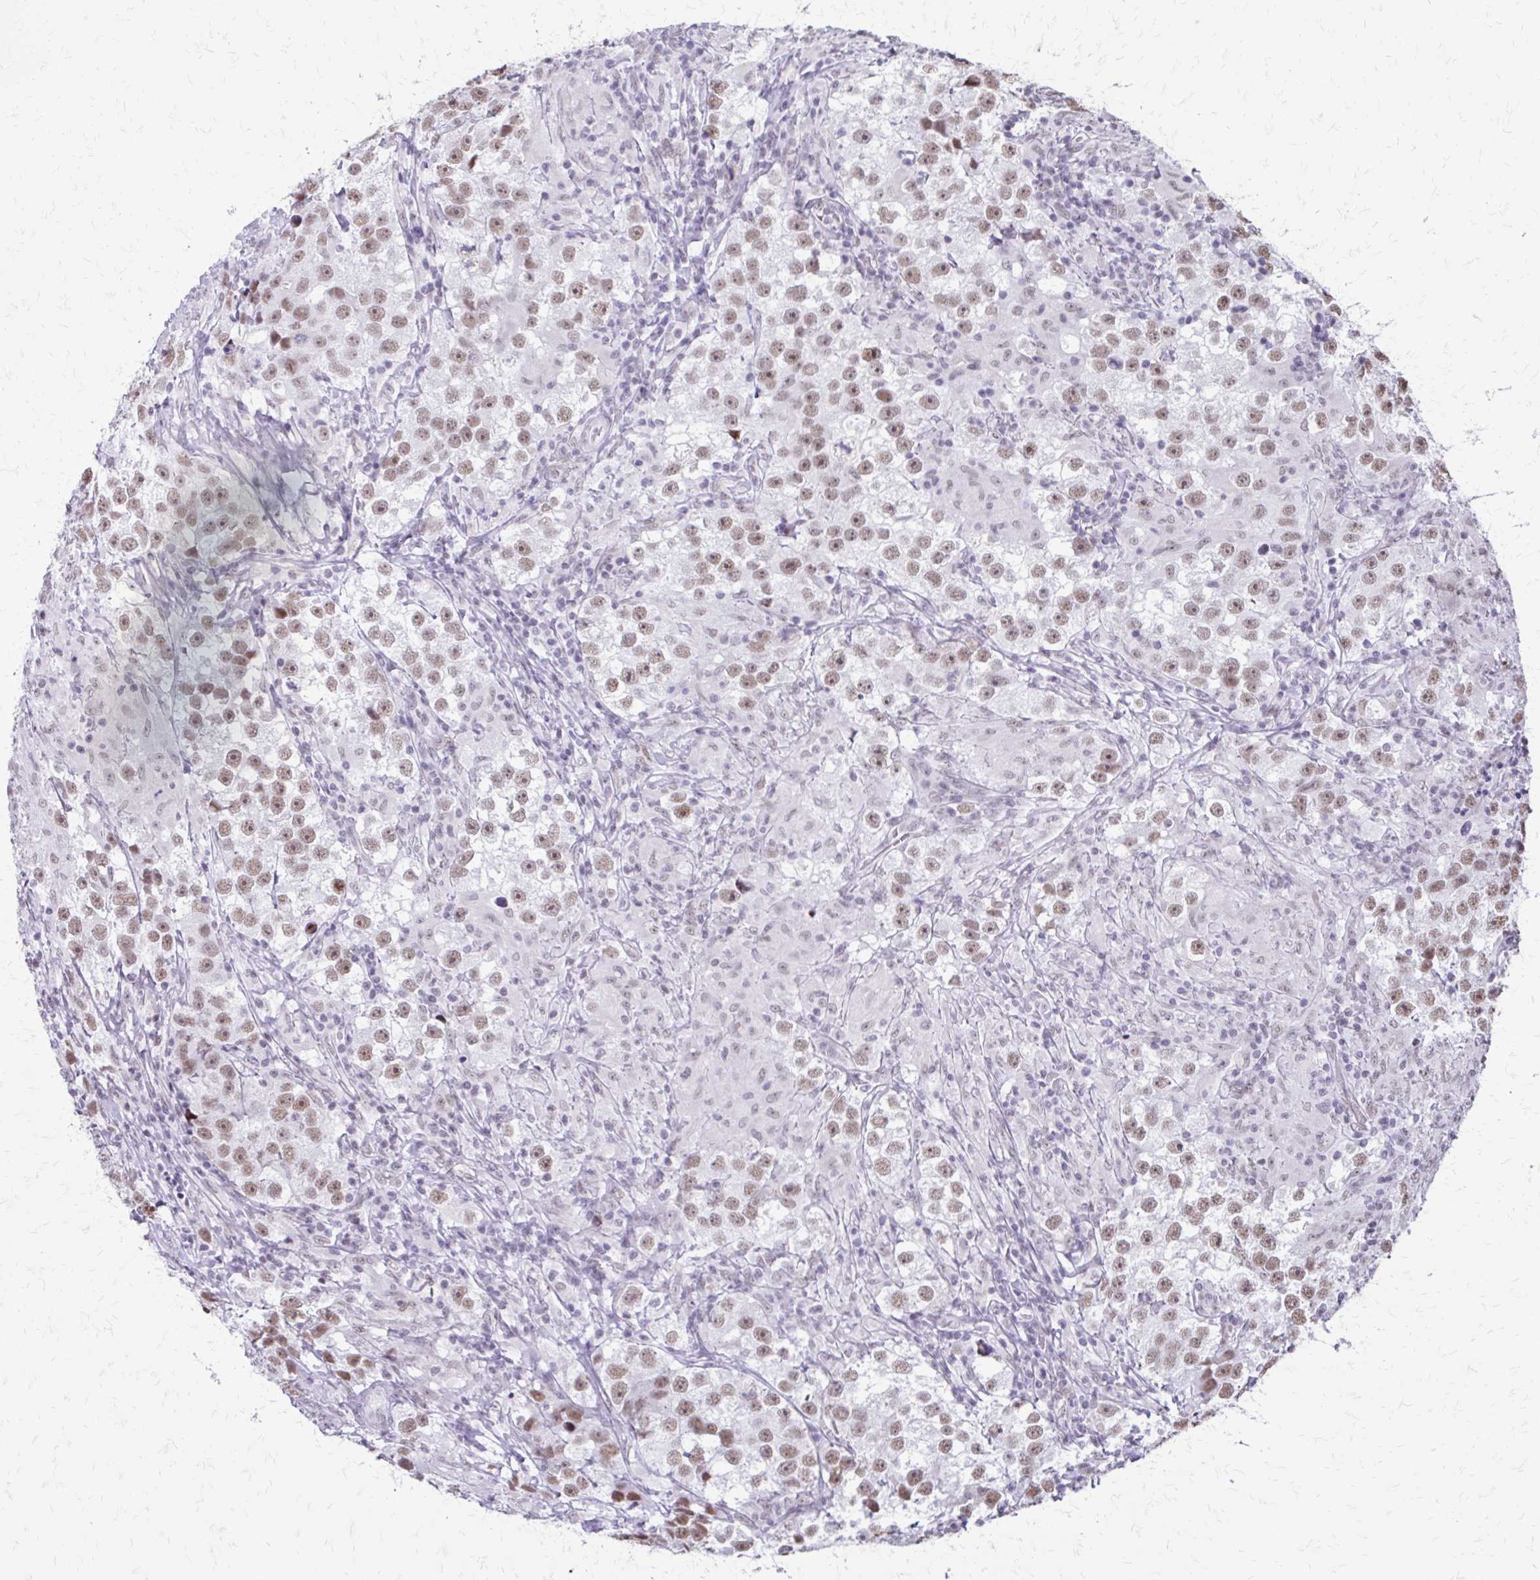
{"staining": {"intensity": "weak", "quantity": ">75%", "location": "nuclear"}, "tissue": "testis cancer", "cell_type": "Tumor cells", "image_type": "cancer", "snomed": [{"axis": "morphology", "description": "Seminoma, NOS"}, {"axis": "topography", "description": "Testis"}], "caption": "Testis cancer tissue displays weak nuclear staining in approximately >75% of tumor cells", "gene": "SS18", "patient": {"sex": "male", "age": 46}}